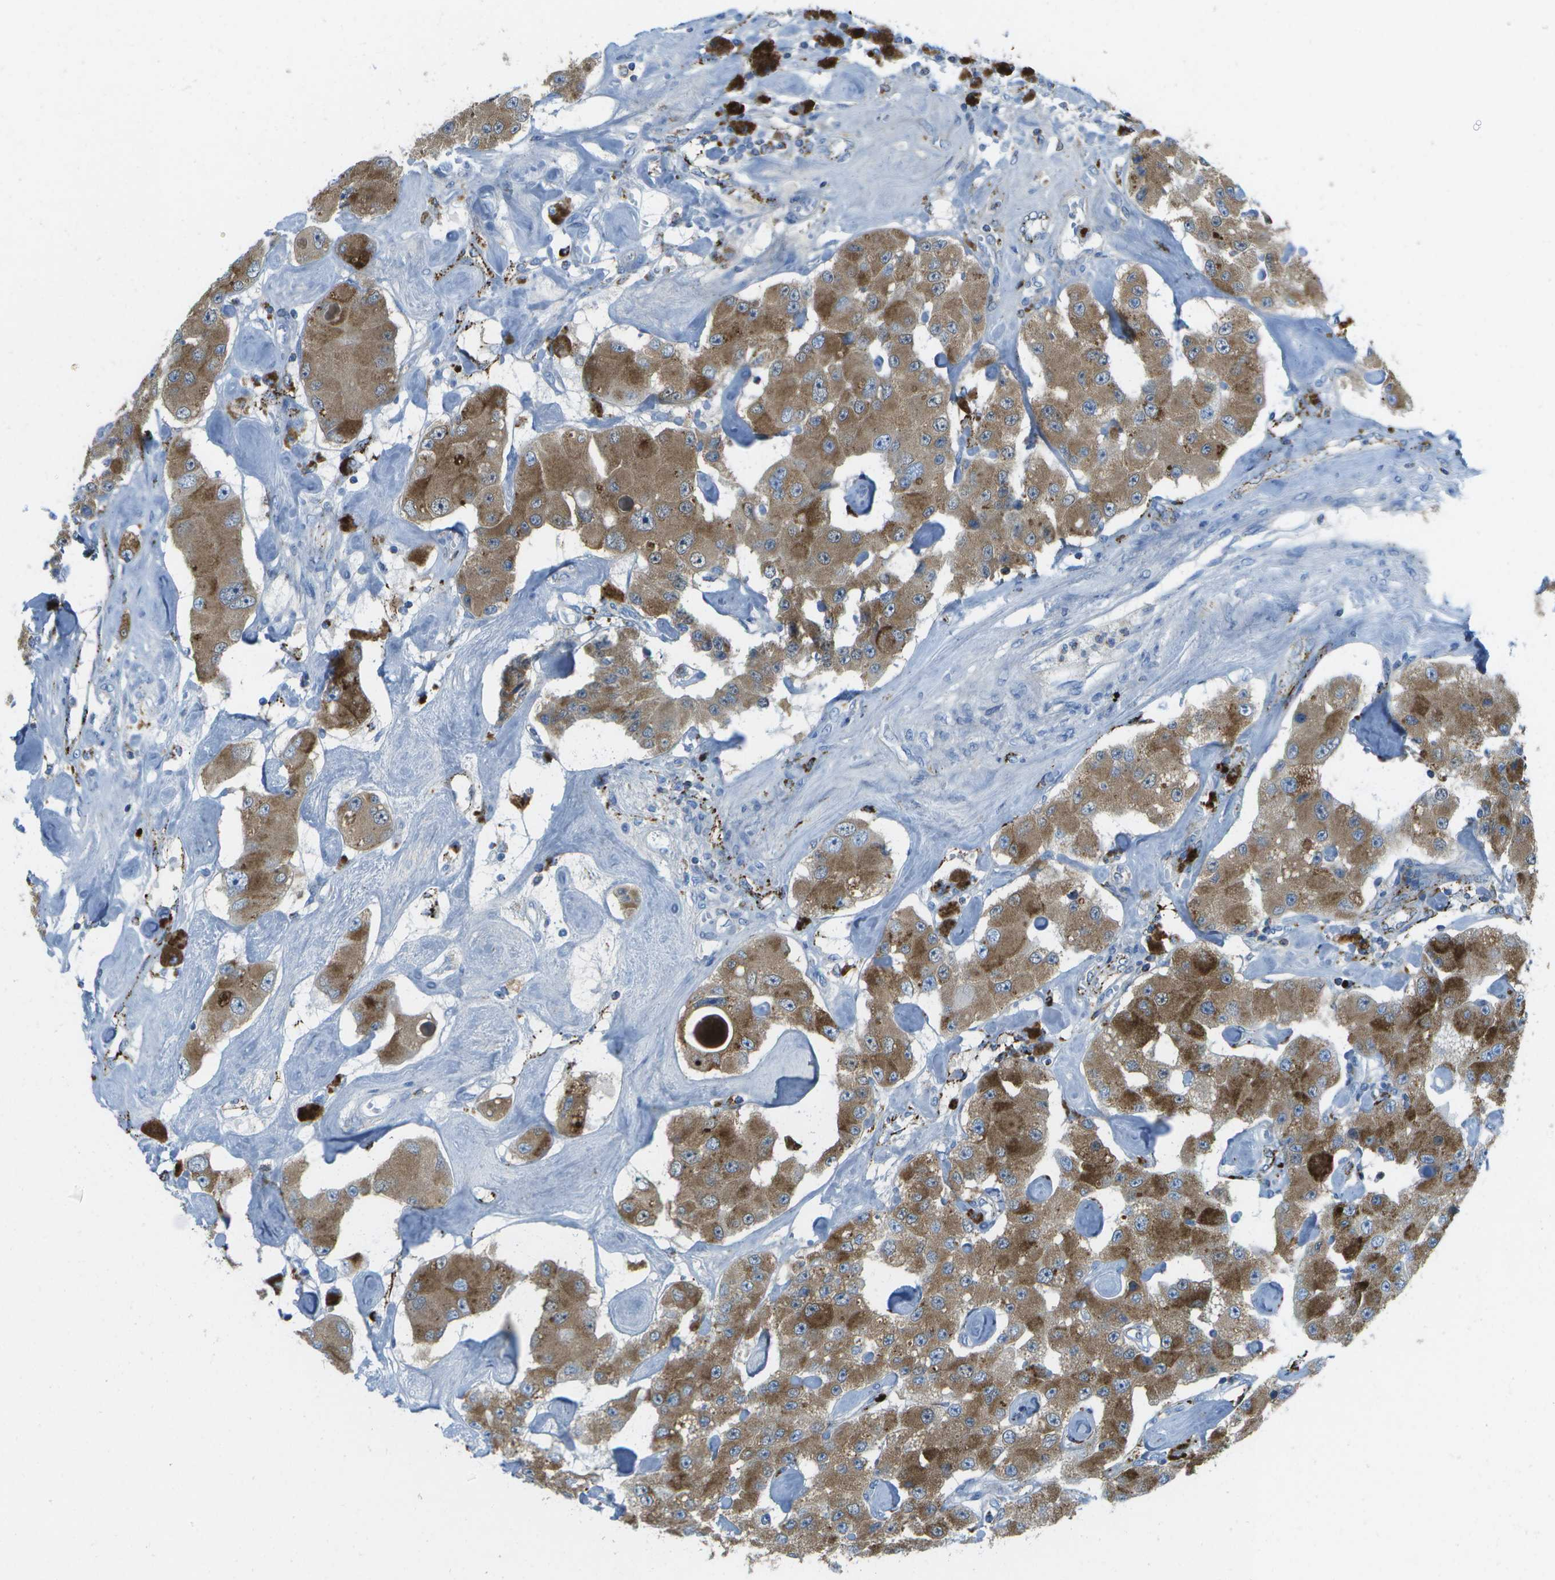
{"staining": {"intensity": "moderate", "quantity": ">75%", "location": "cytoplasmic/membranous"}, "tissue": "carcinoid", "cell_type": "Tumor cells", "image_type": "cancer", "snomed": [{"axis": "morphology", "description": "Carcinoid, malignant, NOS"}, {"axis": "topography", "description": "Pancreas"}], "caption": "Malignant carcinoid stained for a protein (brown) shows moderate cytoplasmic/membranous positive expression in approximately >75% of tumor cells.", "gene": "PRCP", "patient": {"sex": "male", "age": 41}}